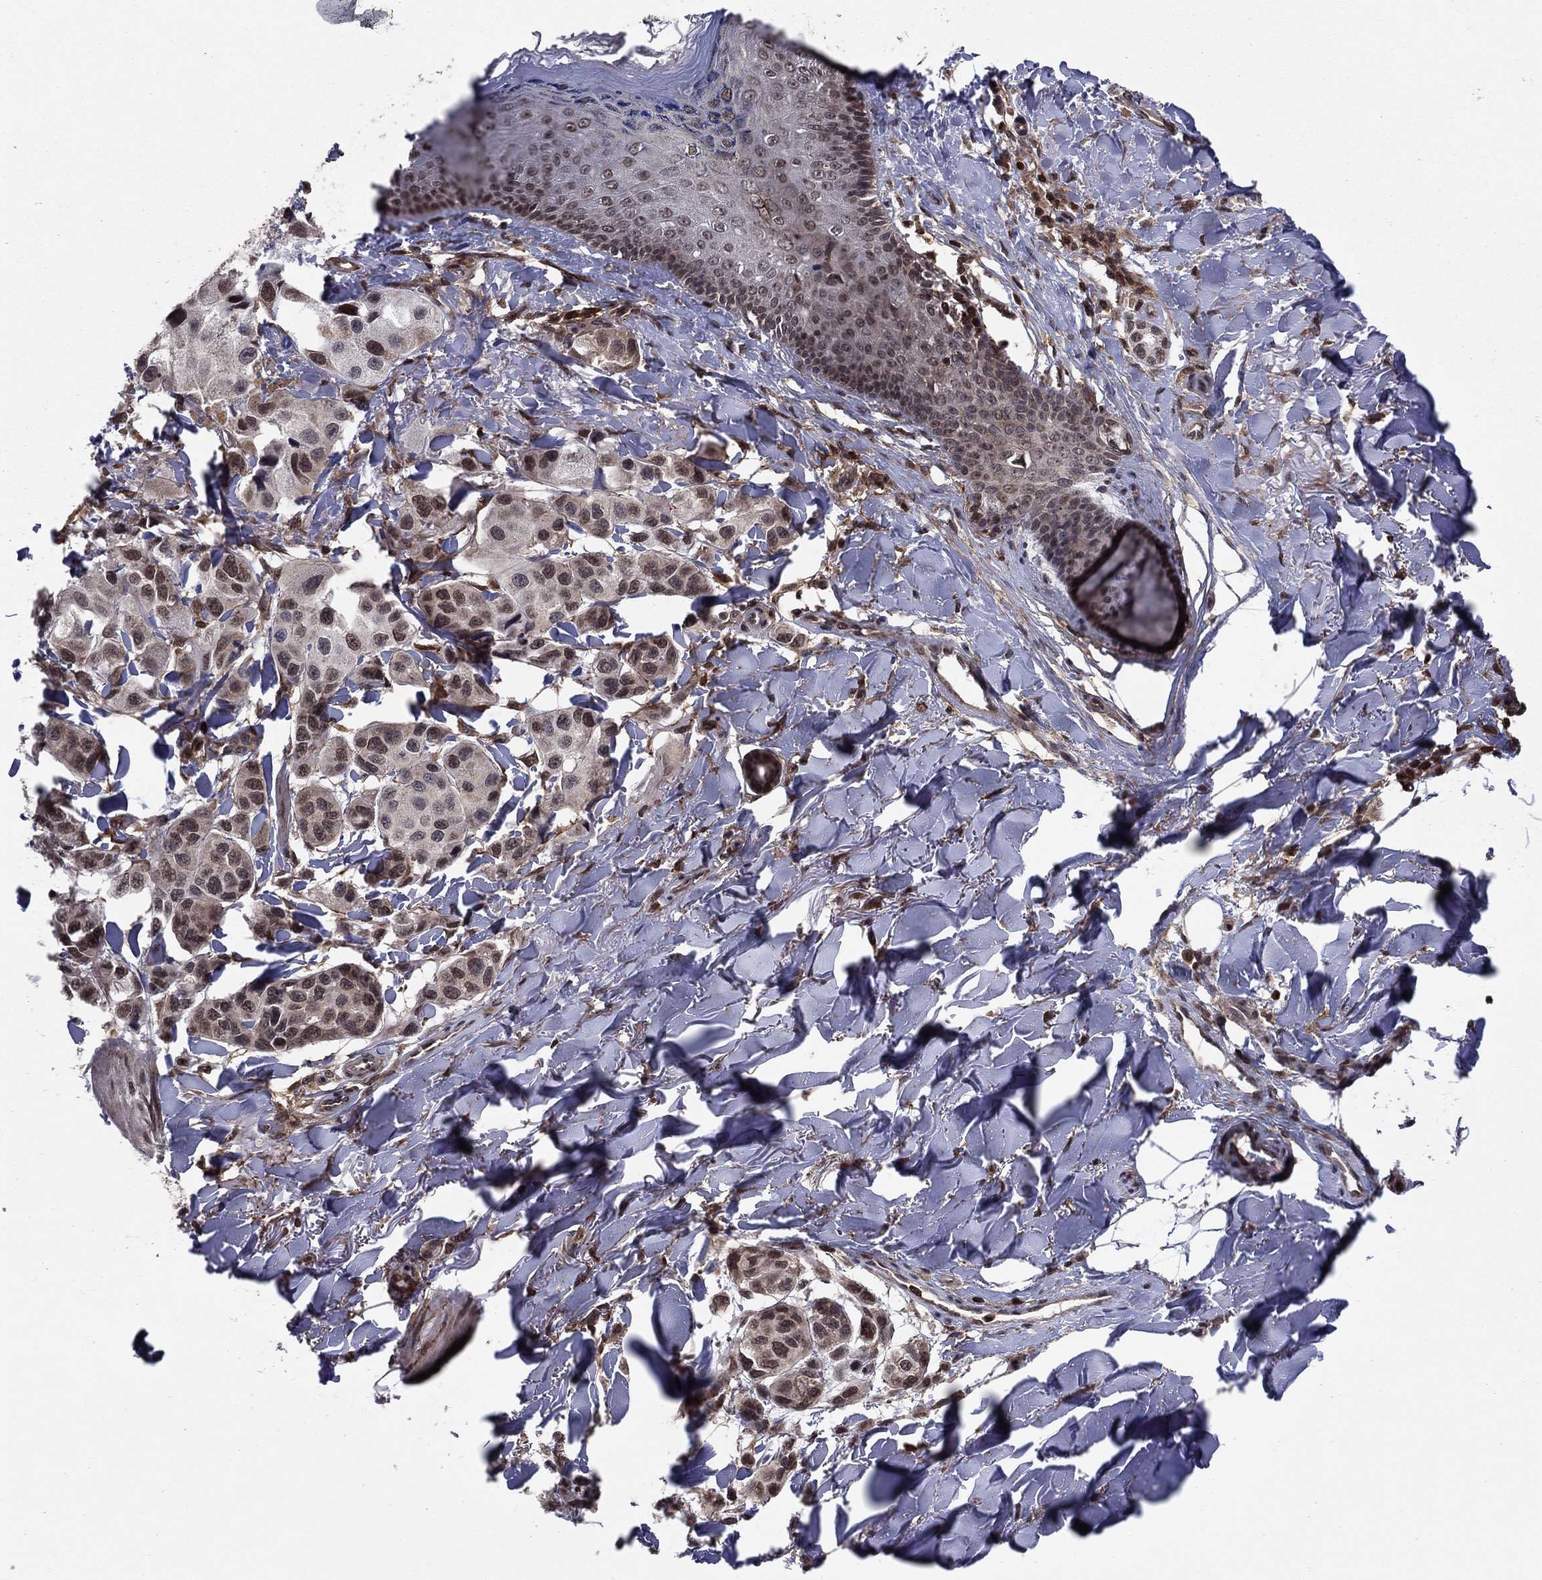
{"staining": {"intensity": "moderate", "quantity": "<25%", "location": "nuclear"}, "tissue": "melanoma", "cell_type": "Tumor cells", "image_type": "cancer", "snomed": [{"axis": "morphology", "description": "Malignant melanoma, NOS"}, {"axis": "topography", "description": "Skin"}], "caption": "This is an image of IHC staining of malignant melanoma, which shows moderate positivity in the nuclear of tumor cells.", "gene": "SSX2IP", "patient": {"sex": "male", "age": 57}}